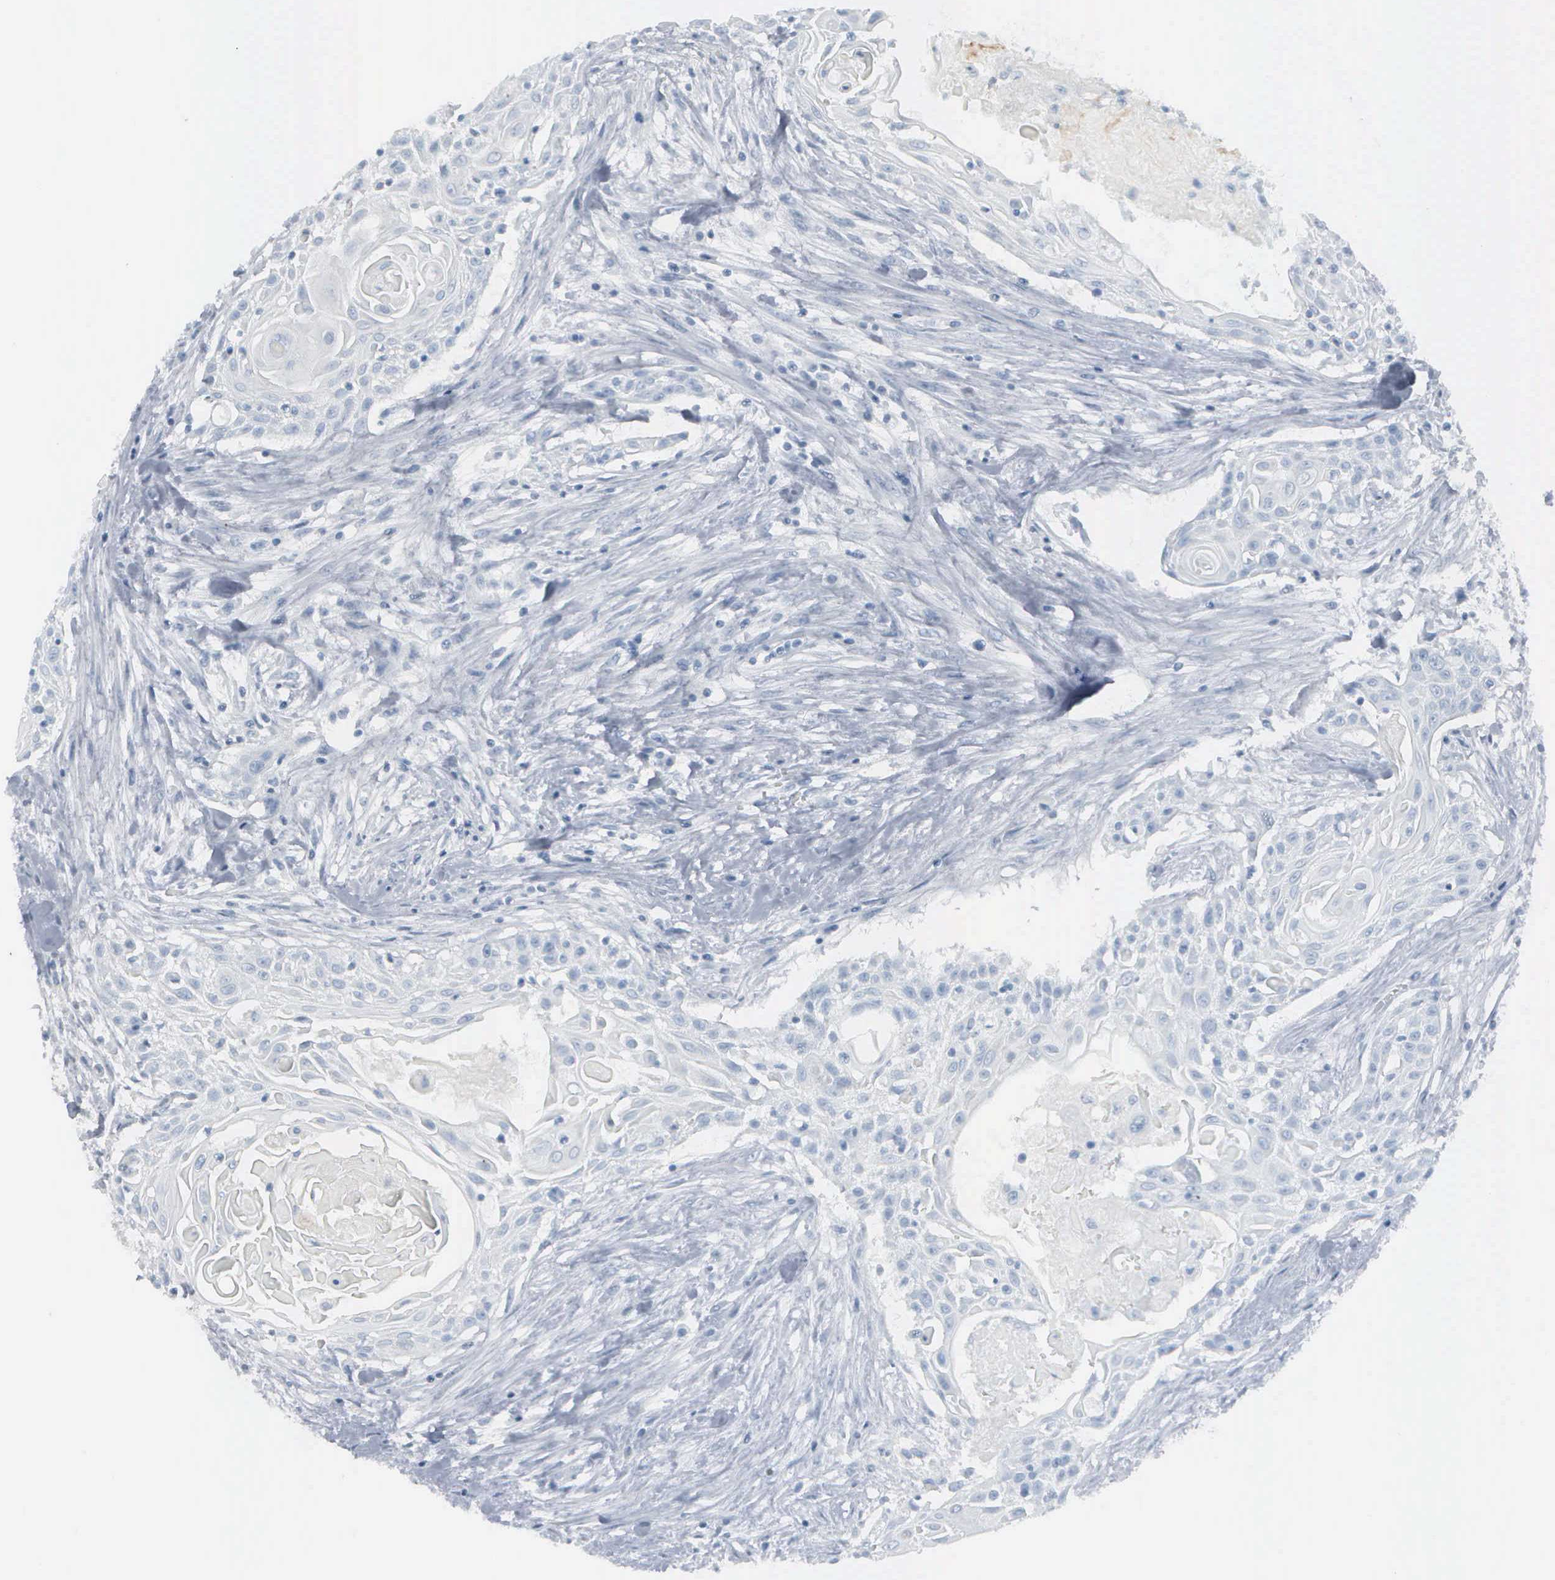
{"staining": {"intensity": "negative", "quantity": "none", "location": "none"}, "tissue": "head and neck cancer", "cell_type": "Tumor cells", "image_type": "cancer", "snomed": [{"axis": "morphology", "description": "Squamous cell carcinoma, NOS"}, {"axis": "morphology", "description": "Squamous cell carcinoma, metastatic, NOS"}, {"axis": "topography", "description": "Lymph node"}, {"axis": "topography", "description": "Salivary gland"}, {"axis": "topography", "description": "Head-Neck"}], "caption": "IHC micrograph of neoplastic tissue: human metastatic squamous cell carcinoma (head and neck) stained with DAB (3,3'-diaminobenzidine) displays no significant protein expression in tumor cells.", "gene": "FGF2", "patient": {"sex": "female", "age": 74}}